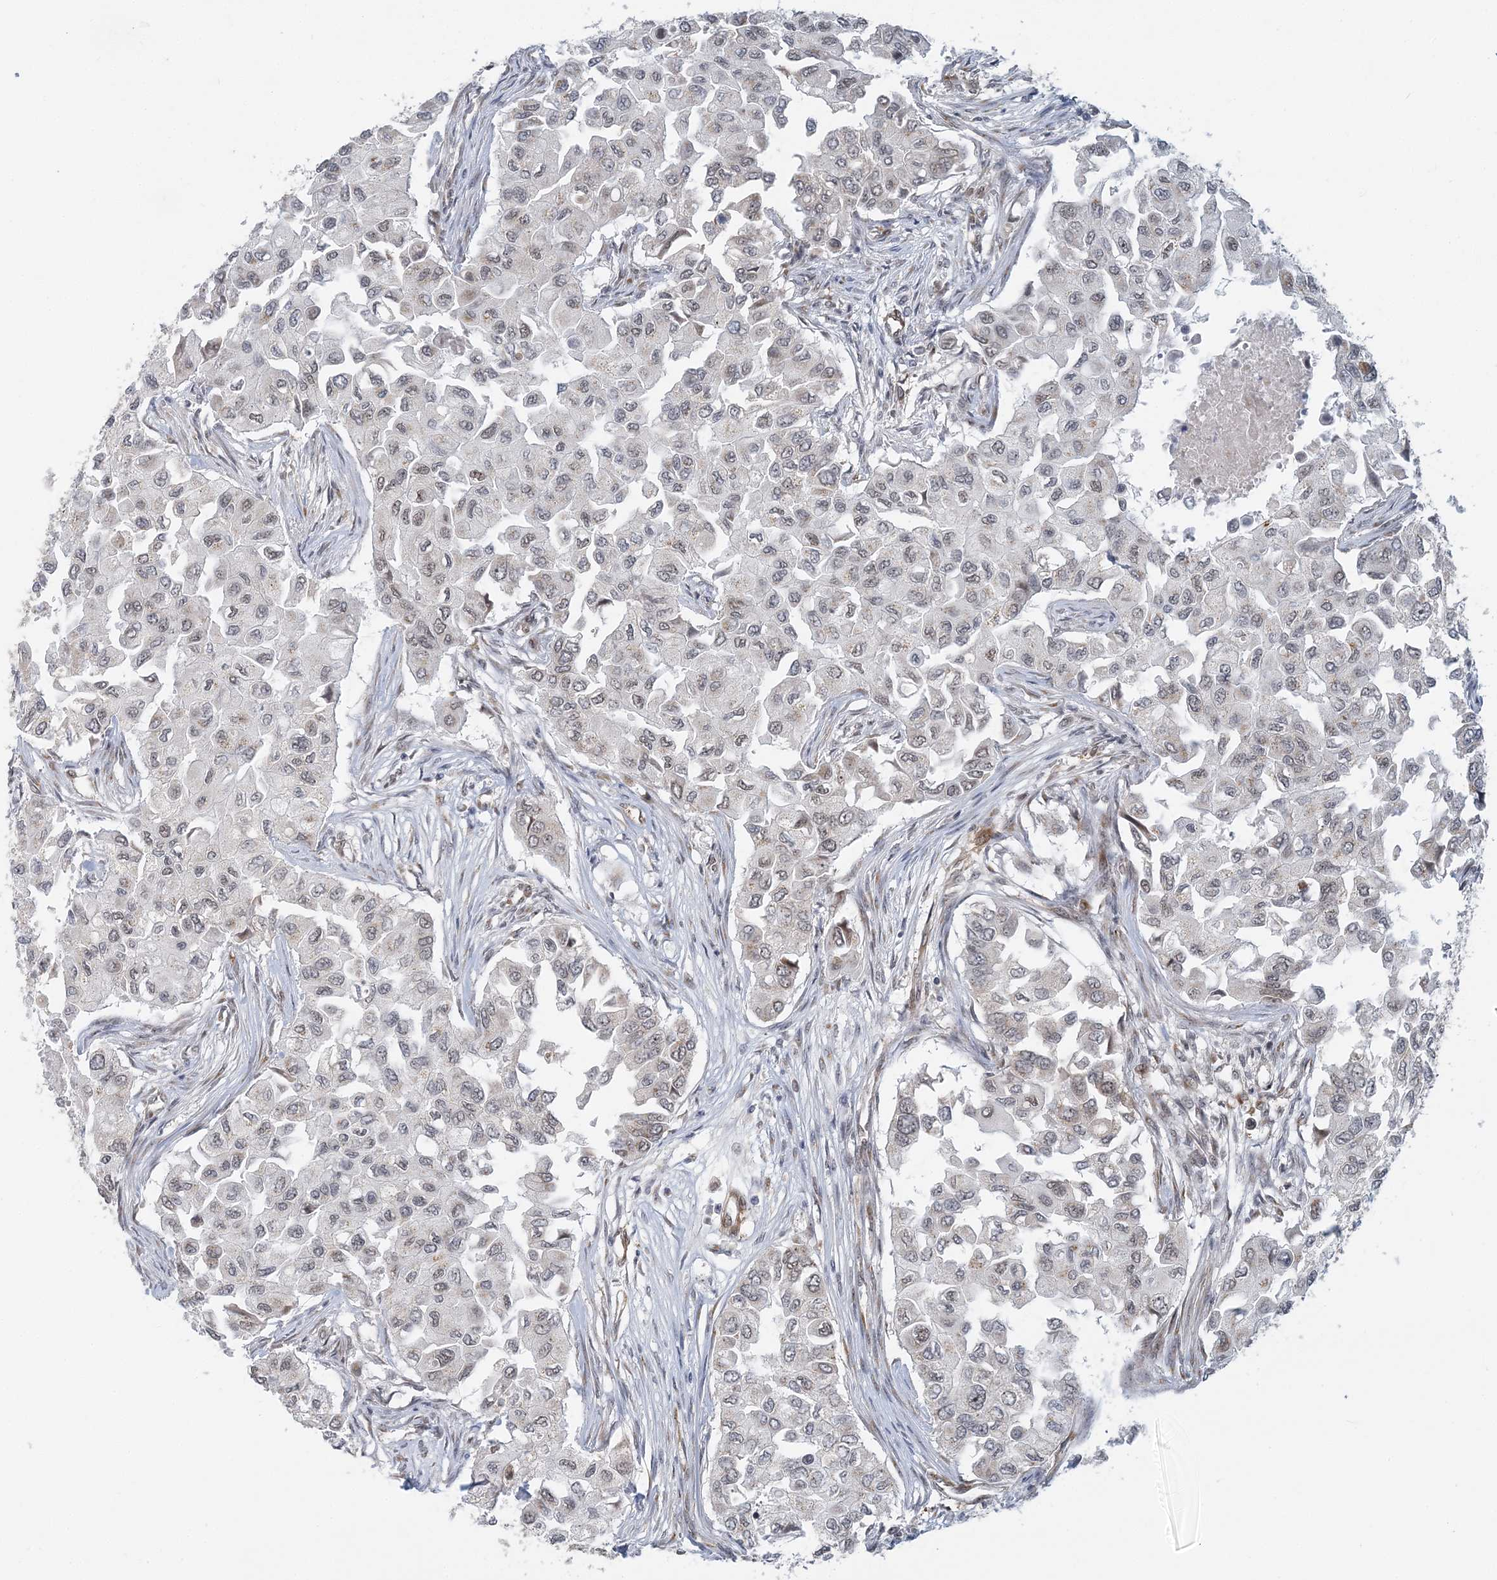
{"staining": {"intensity": "weak", "quantity": "25%-75%", "location": "cytoplasmic/membranous,nuclear"}, "tissue": "breast cancer", "cell_type": "Tumor cells", "image_type": "cancer", "snomed": [{"axis": "morphology", "description": "Normal tissue, NOS"}, {"axis": "morphology", "description": "Duct carcinoma"}, {"axis": "topography", "description": "Breast"}], "caption": "Breast cancer (invasive ductal carcinoma) stained with a brown dye shows weak cytoplasmic/membranous and nuclear positive staining in about 25%-75% of tumor cells.", "gene": "PLRG1", "patient": {"sex": "female", "age": 49}}